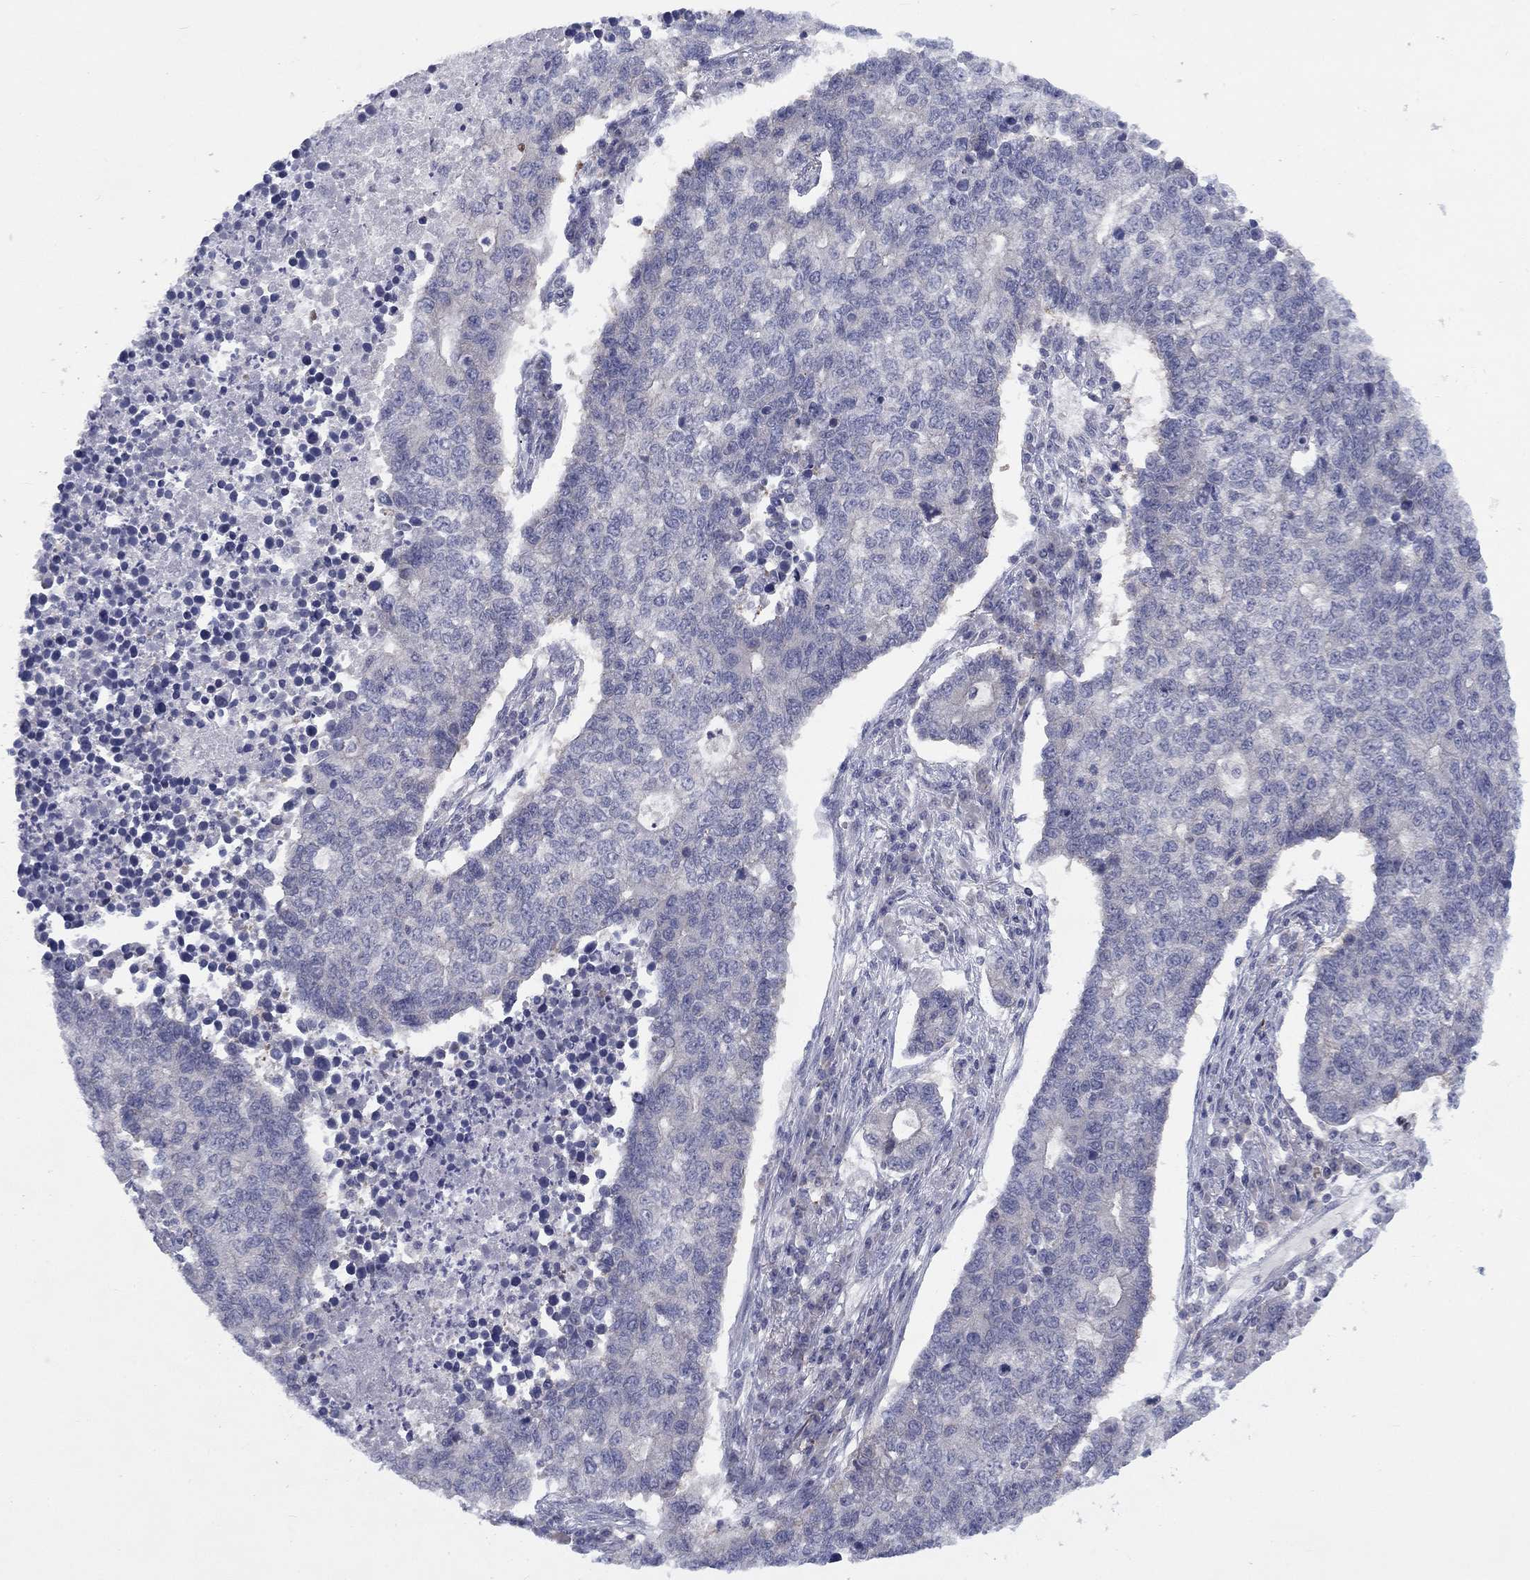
{"staining": {"intensity": "negative", "quantity": "none", "location": "none"}, "tissue": "lung cancer", "cell_type": "Tumor cells", "image_type": "cancer", "snomed": [{"axis": "morphology", "description": "Adenocarcinoma, NOS"}, {"axis": "topography", "description": "Lung"}], "caption": "High magnification brightfield microscopy of lung cancer (adenocarcinoma) stained with DAB (brown) and counterstained with hematoxylin (blue): tumor cells show no significant positivity.", "gene": "CACNA1A", "patient": {"sex": "male", "age": 57}}